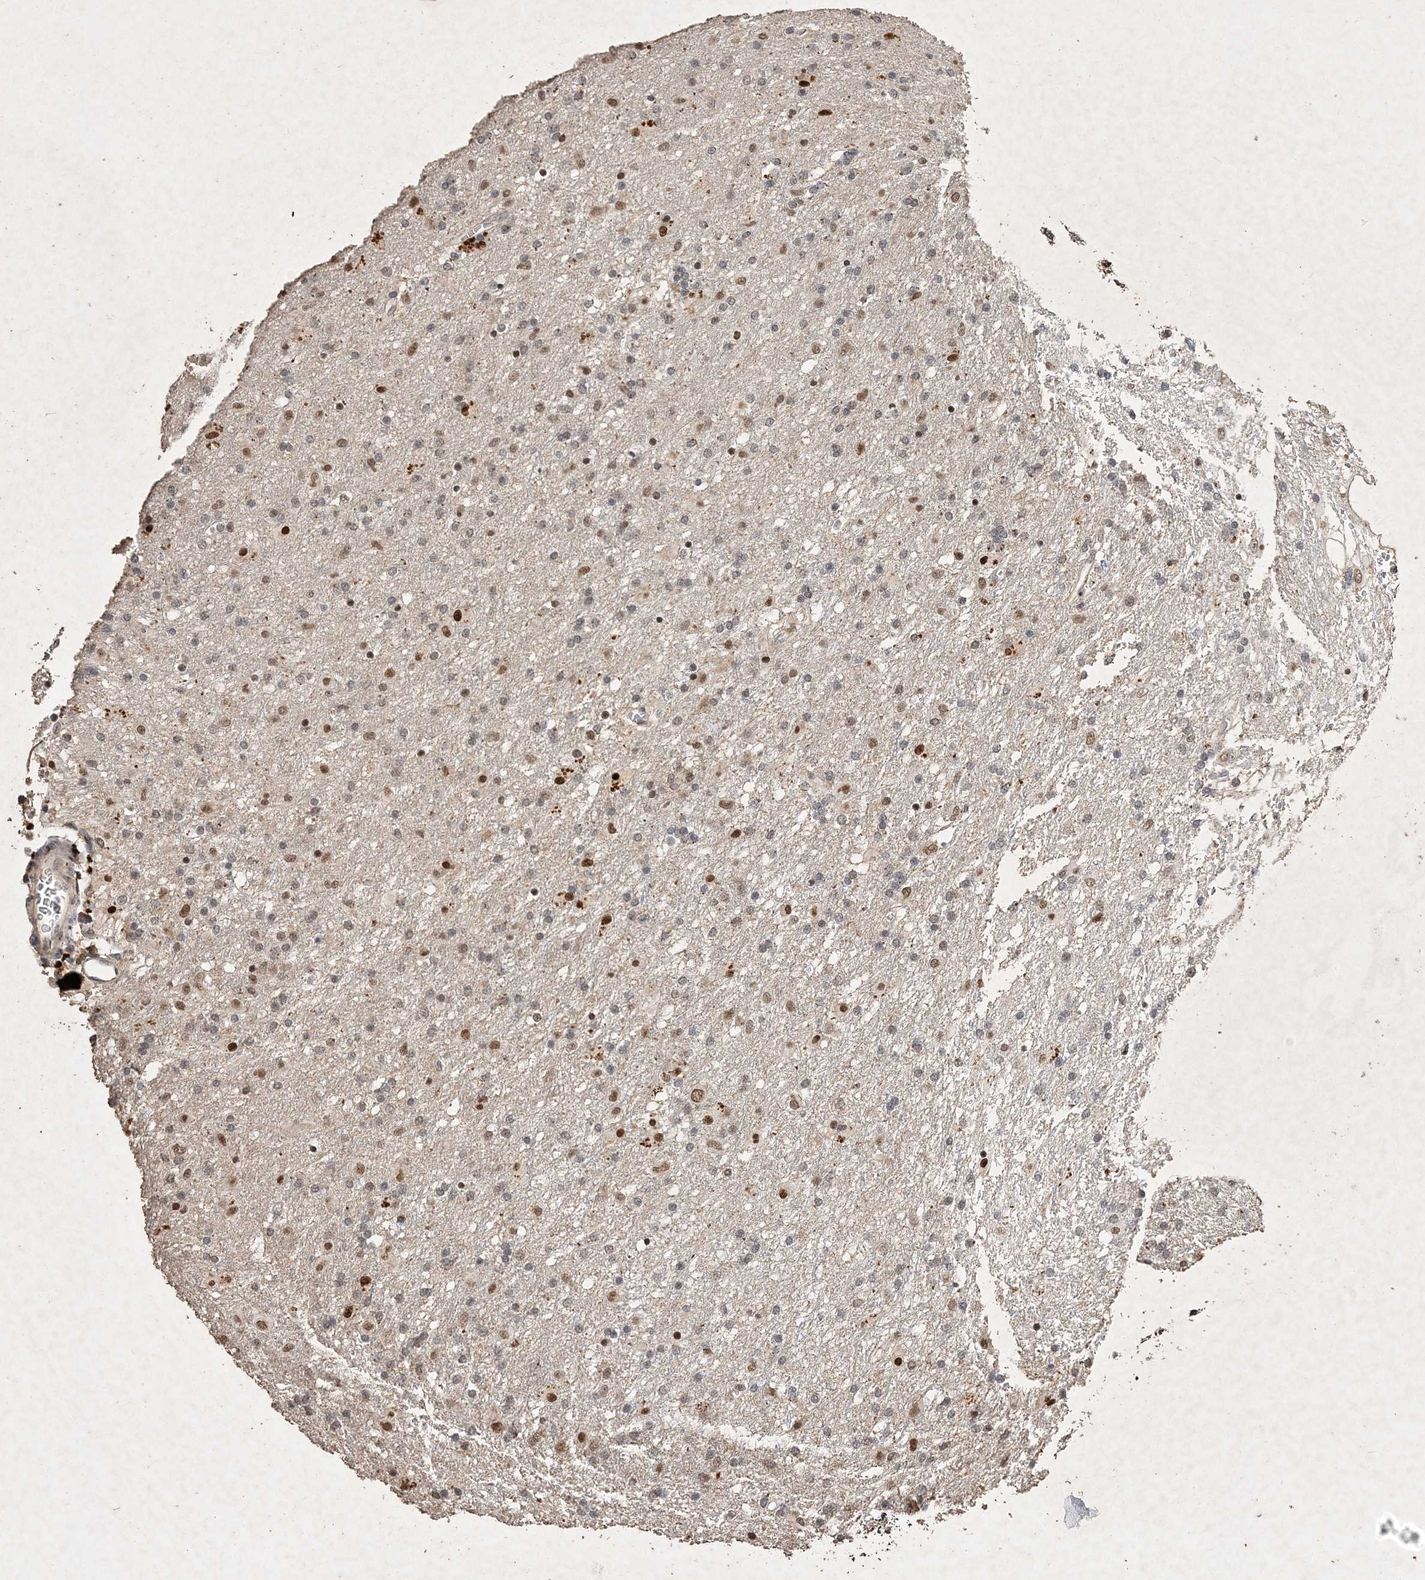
{"staining": {"intensity": "moderate", "quantity": "<25%", "location": "nuclear"}, "tissue": "glioma", "cell_type": "Tumor cells", "image_type": "cancer", "snomed": [{"axis": "morphology", "description": "Glioma, malignant, Low grade"}, {"axis": "topography", "description": "Brain"}], "caption": "The histopathology image demonstrates immunohistochemical staining of malignant glioma (low-grade). There is moderate nuclear positivity is appreciated in approximately <25% of tumor cells.", "gene": "C3orf38", "patient": {"sex": "male", "age": 65}}